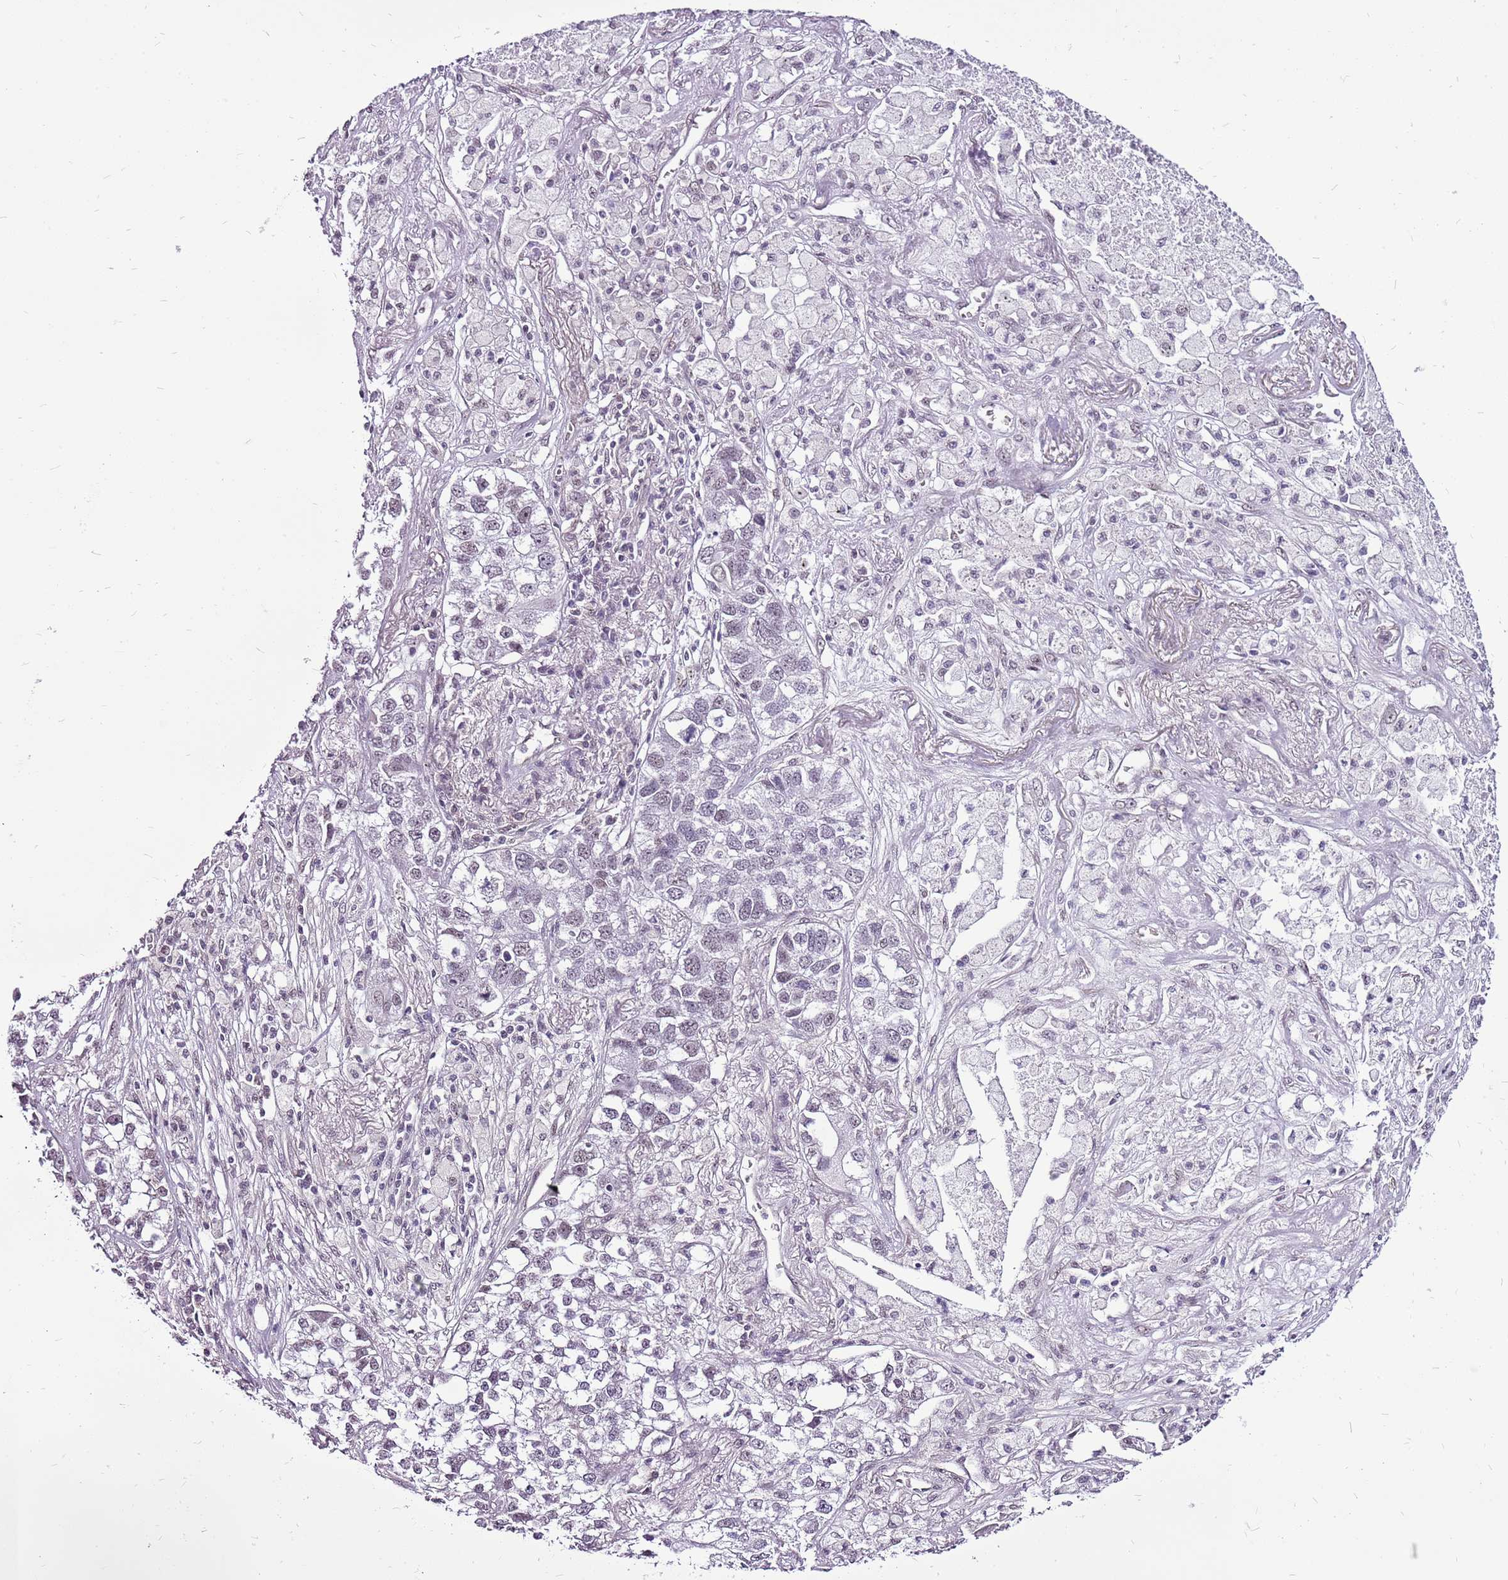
{"staining": {"intensity": "weak", "quantity": "<25%", "location": "nuclear"}, "tissue": "lung cancer", "cell_type": "Tumor cells", "image_type": "cancer", "snomed": [{"axis": "morphology", "description": "Adenocarcinoma, NOS"}, {"axis": "topography", "description": "Lung"}], "caption": "A histopathology image of human lung adenocarcinoma is negative for staining in tumor cells.", "gene": "CCDC166", "patient": {"sex": "male", "age": 49}}